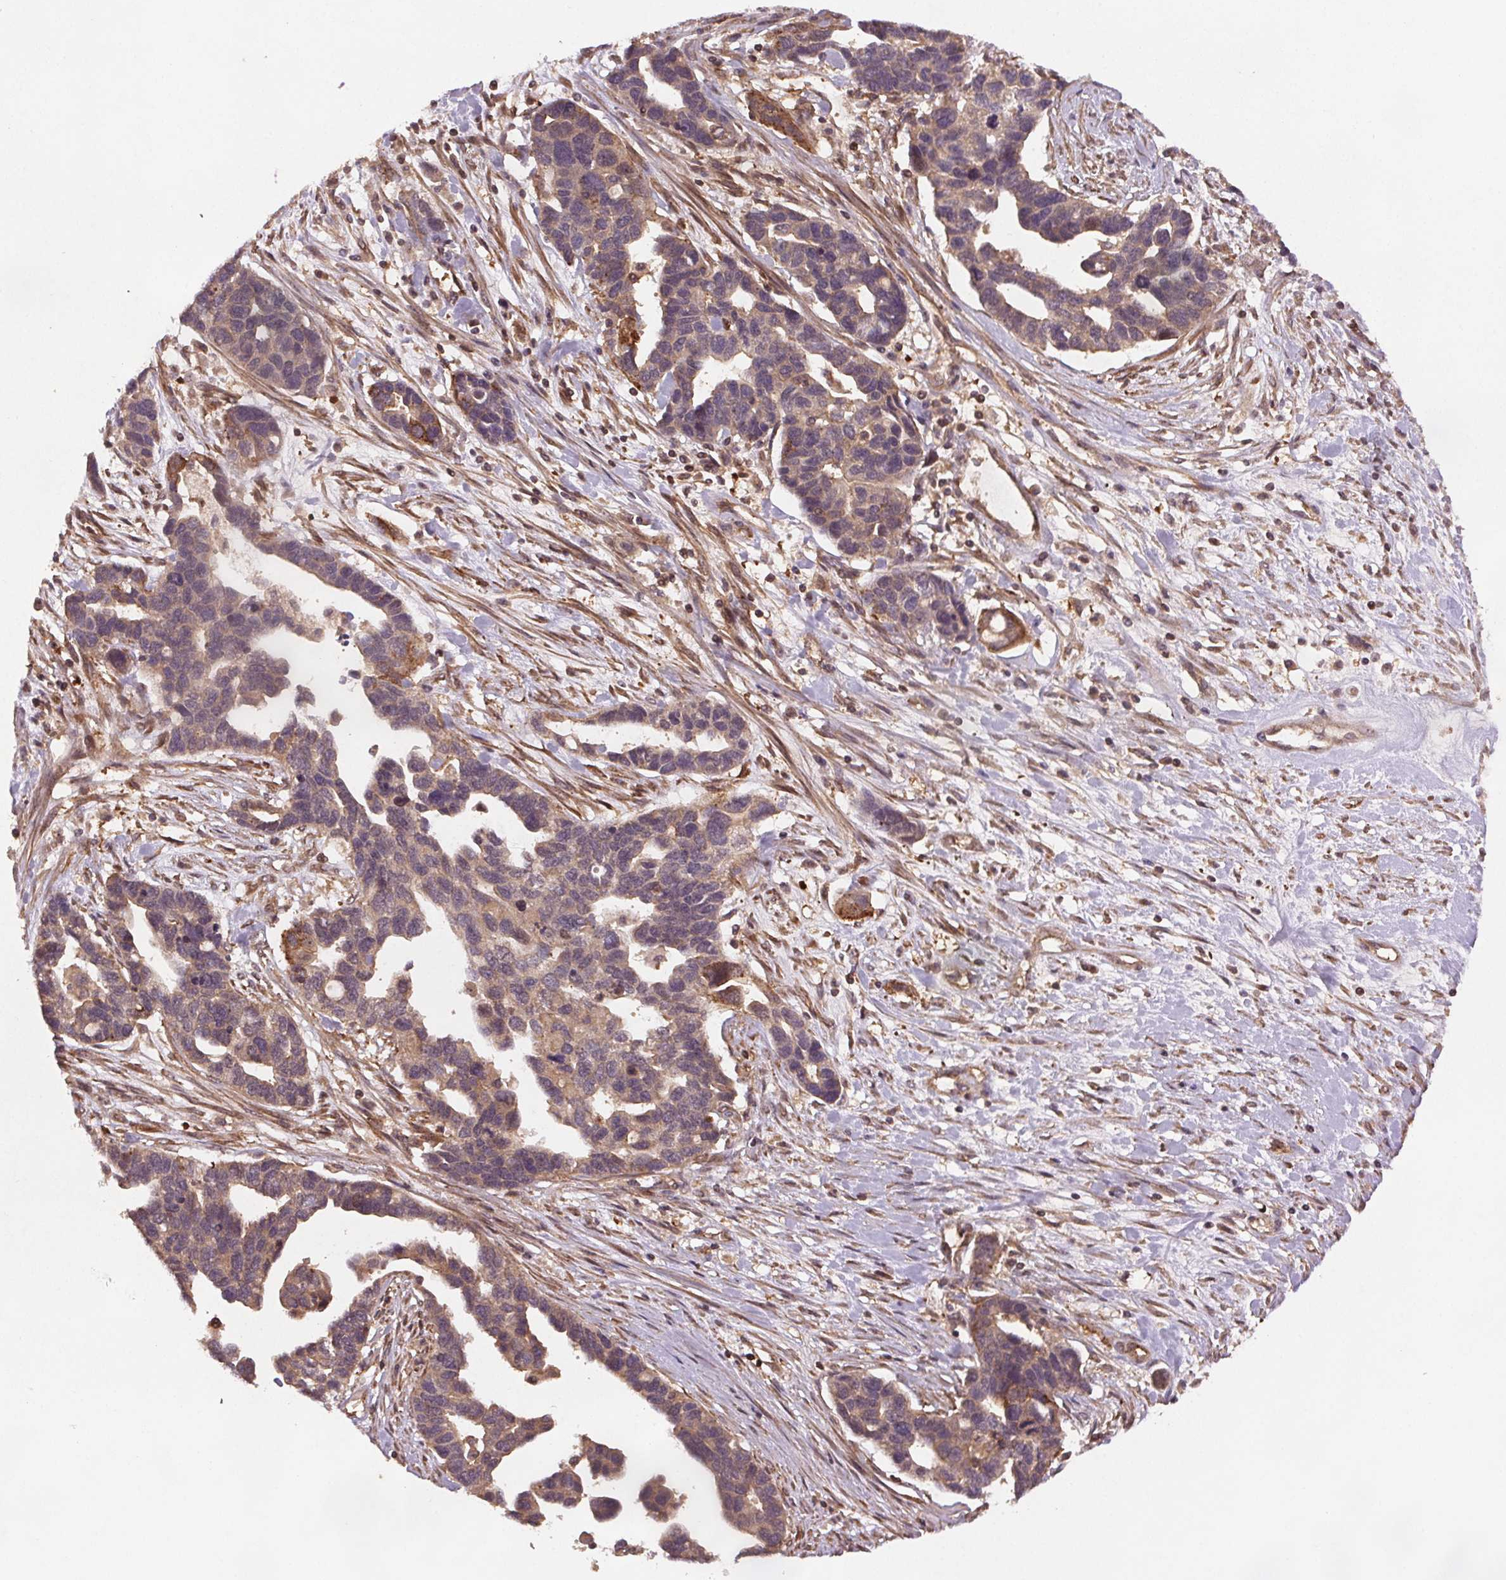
{"staining": {"intensity": "weak", "quantity": "<25%", "location": "cytoplasmic/membranous"}, "tissue": "ovarian cancer", "cell_type": "Tumor cells", "image_type": "cancer", "snomed": [{"axis": "morphology", "description": "Cystadenocarcinoma, serous, NOS"}, {"axis": "topography", "description": "Ovary"}], "caption": "This is a micrograph of immunohistochemistry (IHC) staining of ovarian cancer (serous cystadenocarcinoma), which shows no positivity in tumor cells.", "gene": "SEC14L2", "patient": {"sex": "female", "age": 54}}